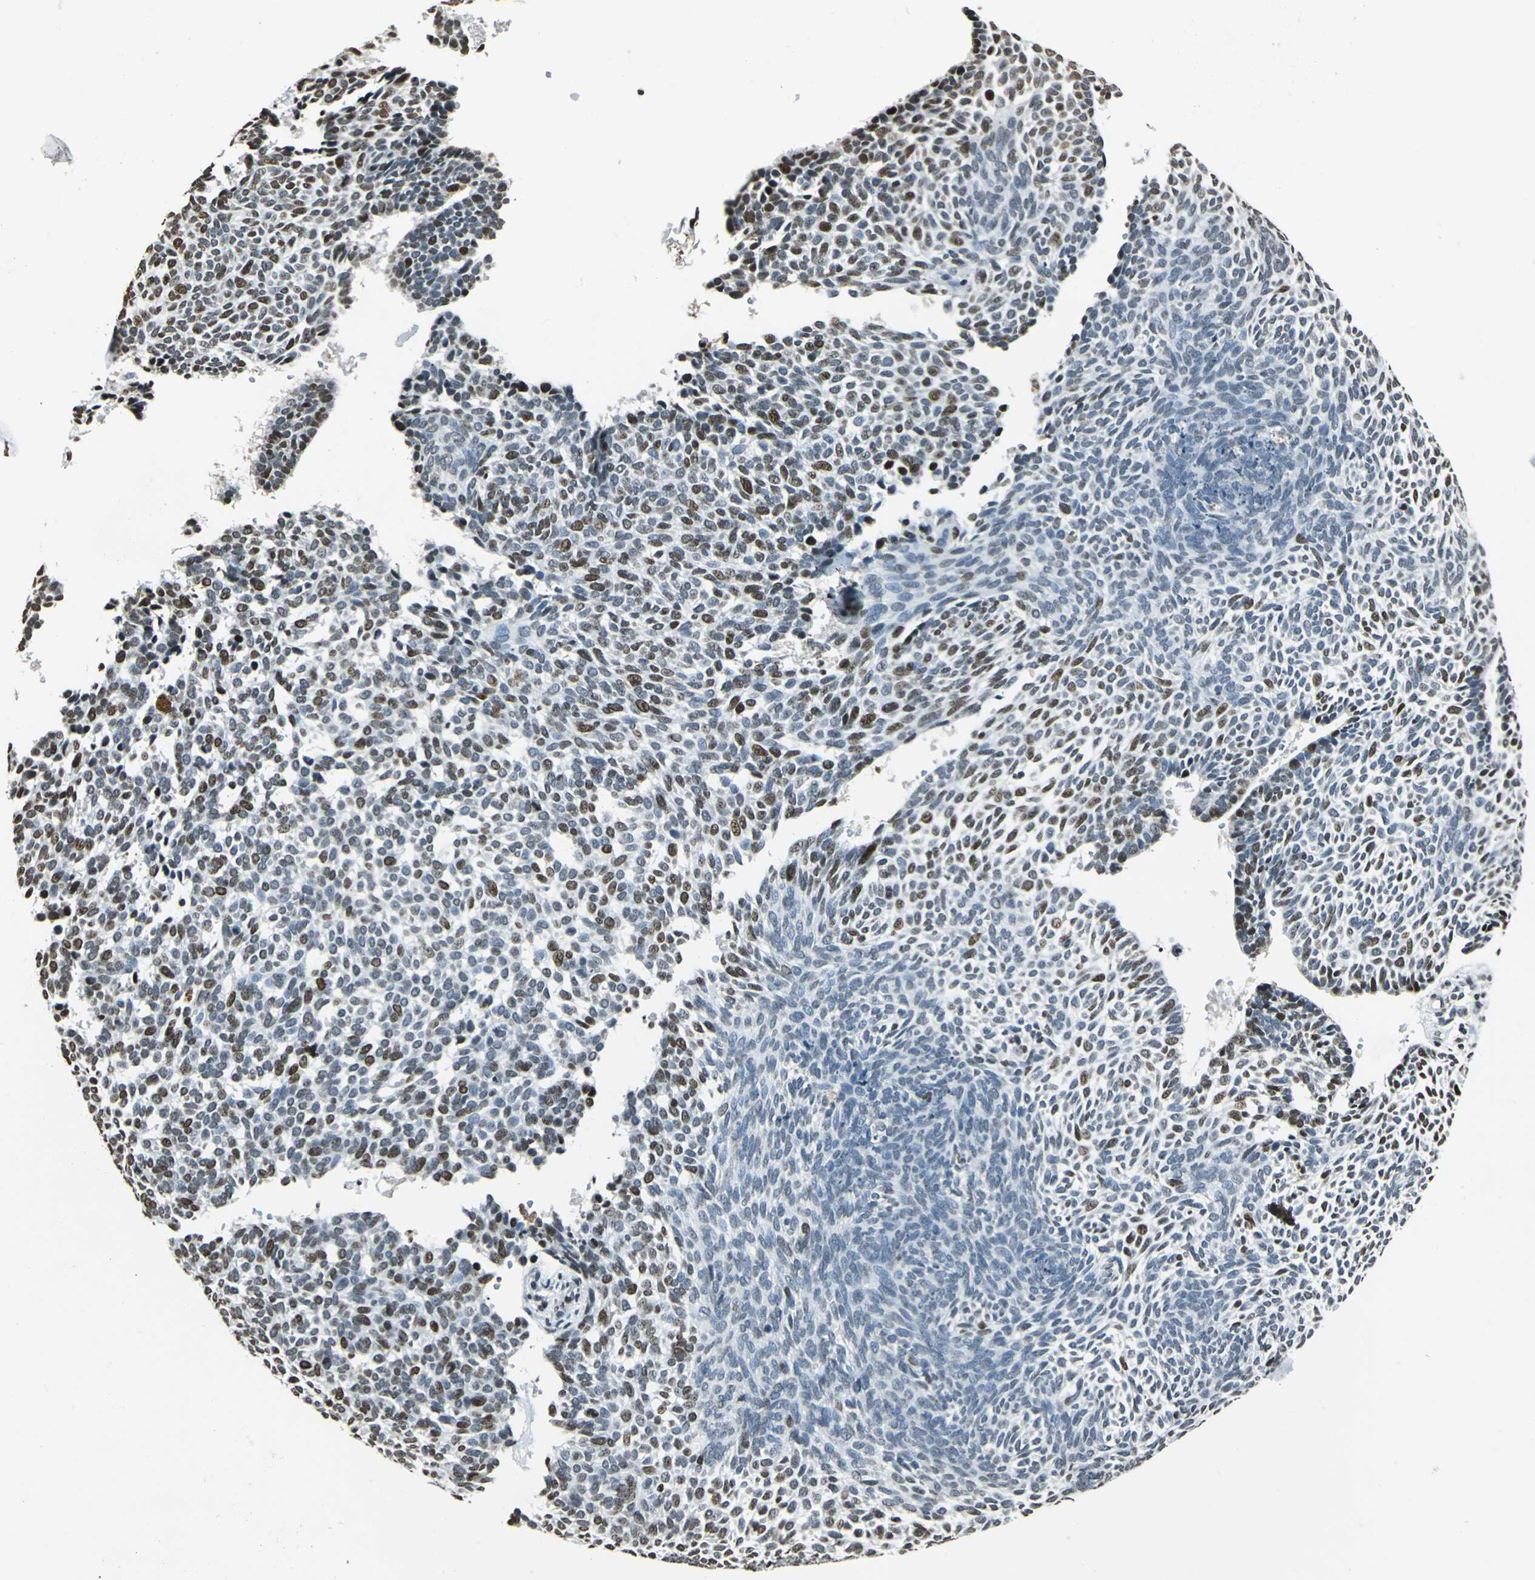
{"staining": {"intensity": "strong", "quantity": "25%-75%", "location": "nuclear"}, "tissue": "skin cancer", "cell_type": "Tumor cells", "image_type": "cancer", "snomed": [{"axis": "morphology", "description": "Normal tissue, NOS"}, {"axis": "morphology", "description": "Basal cell carcinoma"}, {"axis": "topography", "description": "Skin"}], "caption": "DAB (3,3'-diaminobenzidine) immunohistochemical staining of human basal cell carcinoma (skin) demonstrates strong nuclear protein staining in about 25%-75% of tumor cells.", "gene": "MCM4", "patient": {"sex": "male", "age": 87}}